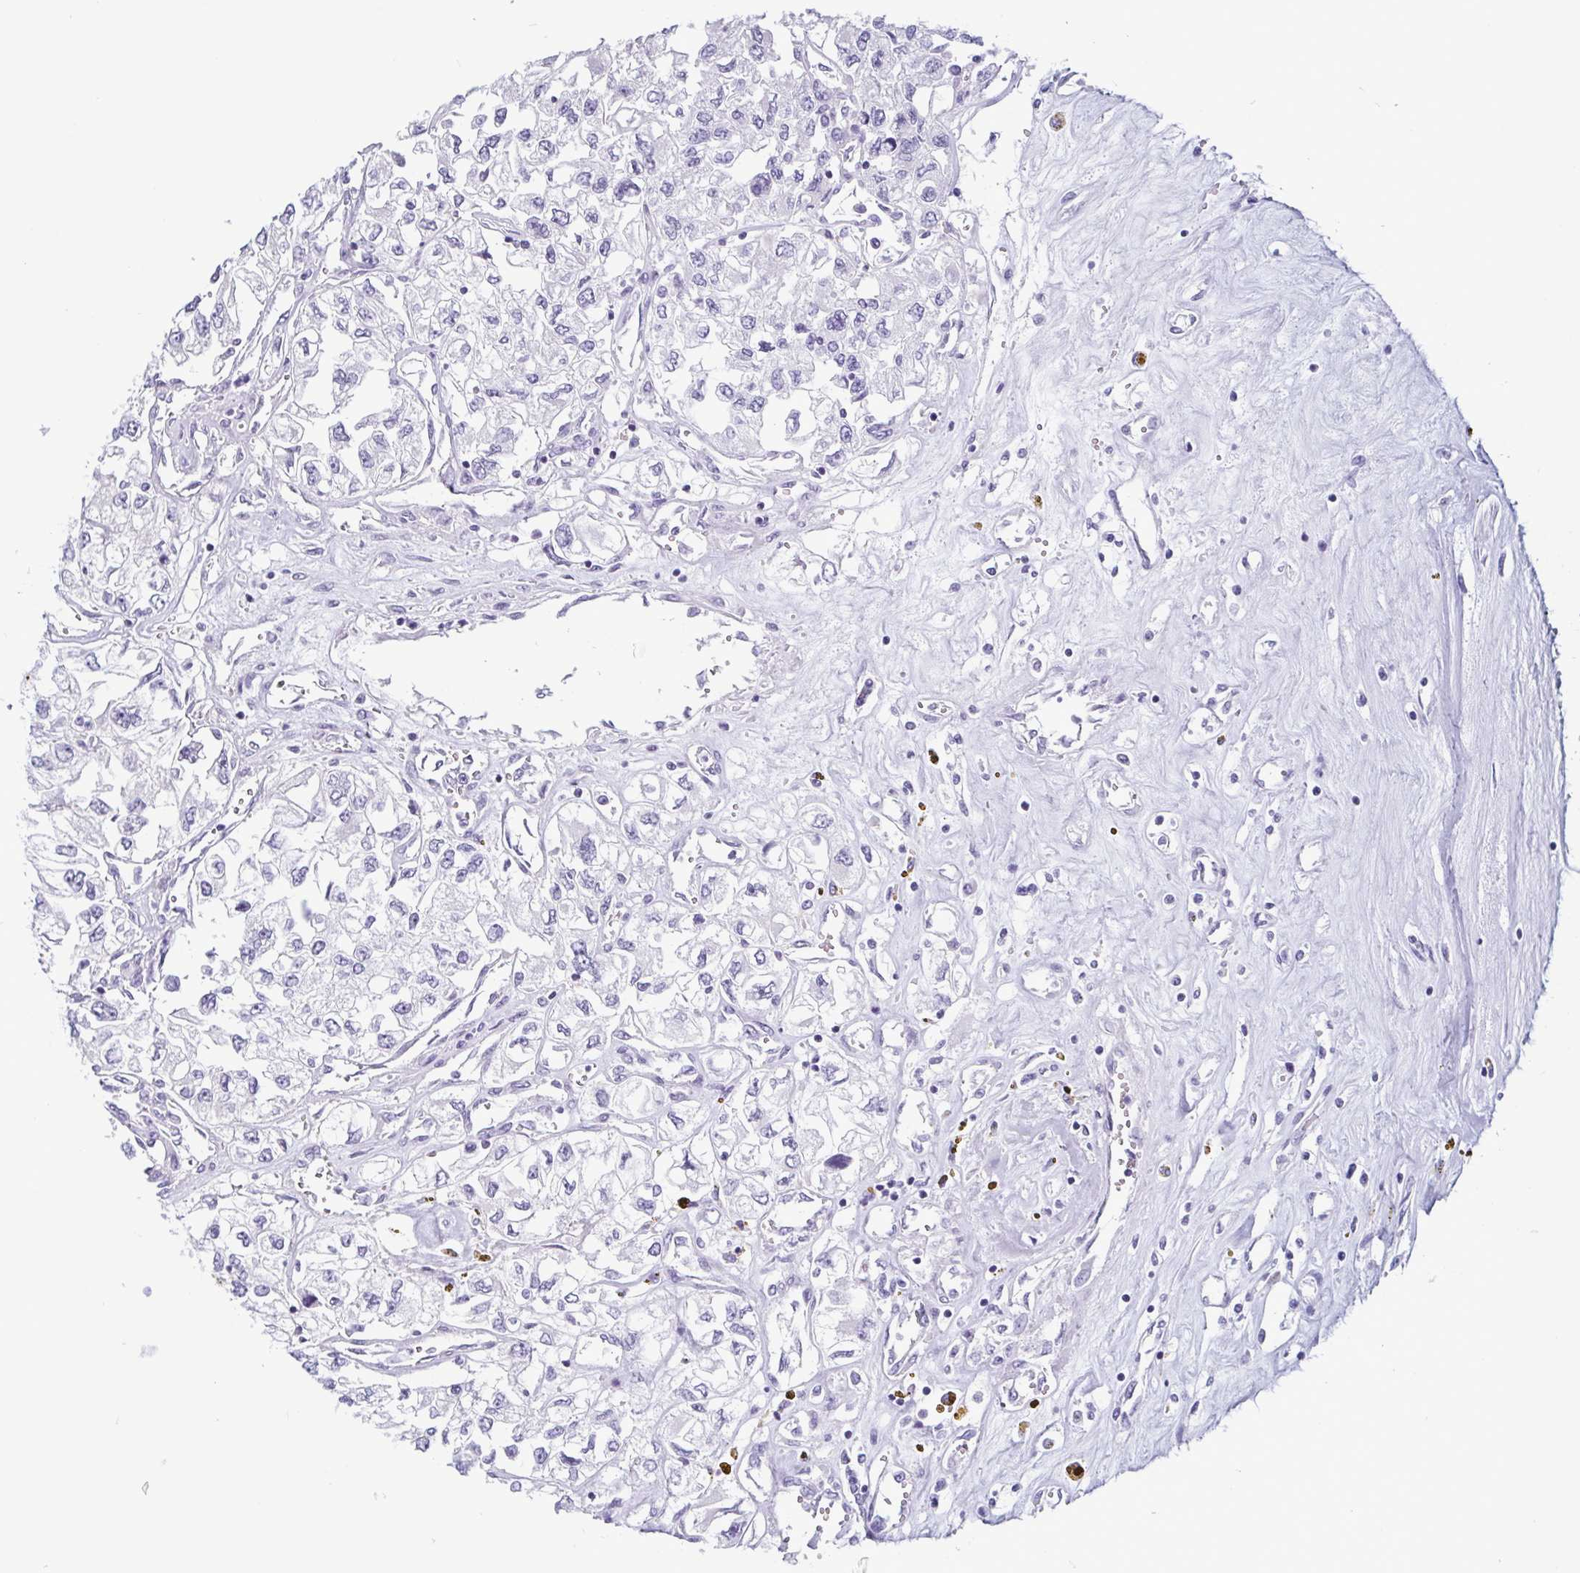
{"staining": {"intensity": "negative", "quantity": "none", "location": "none"}, "tissue": "renal cancer", "cell_type": "Tumor cells", "image_type": "cancer", "snomed": [{"axis": "morphology", "description": "Adenocarcinoma, NOS"}, {"axis": "topography", "description": "Kidney"}], "caption": "Tumor cells show no significant protein expression in renal cancer (adenocarcinoma). Nuclei are stained in blue.", "gene": "KRT10", "patient": {"sex": "female", "age": 59}}